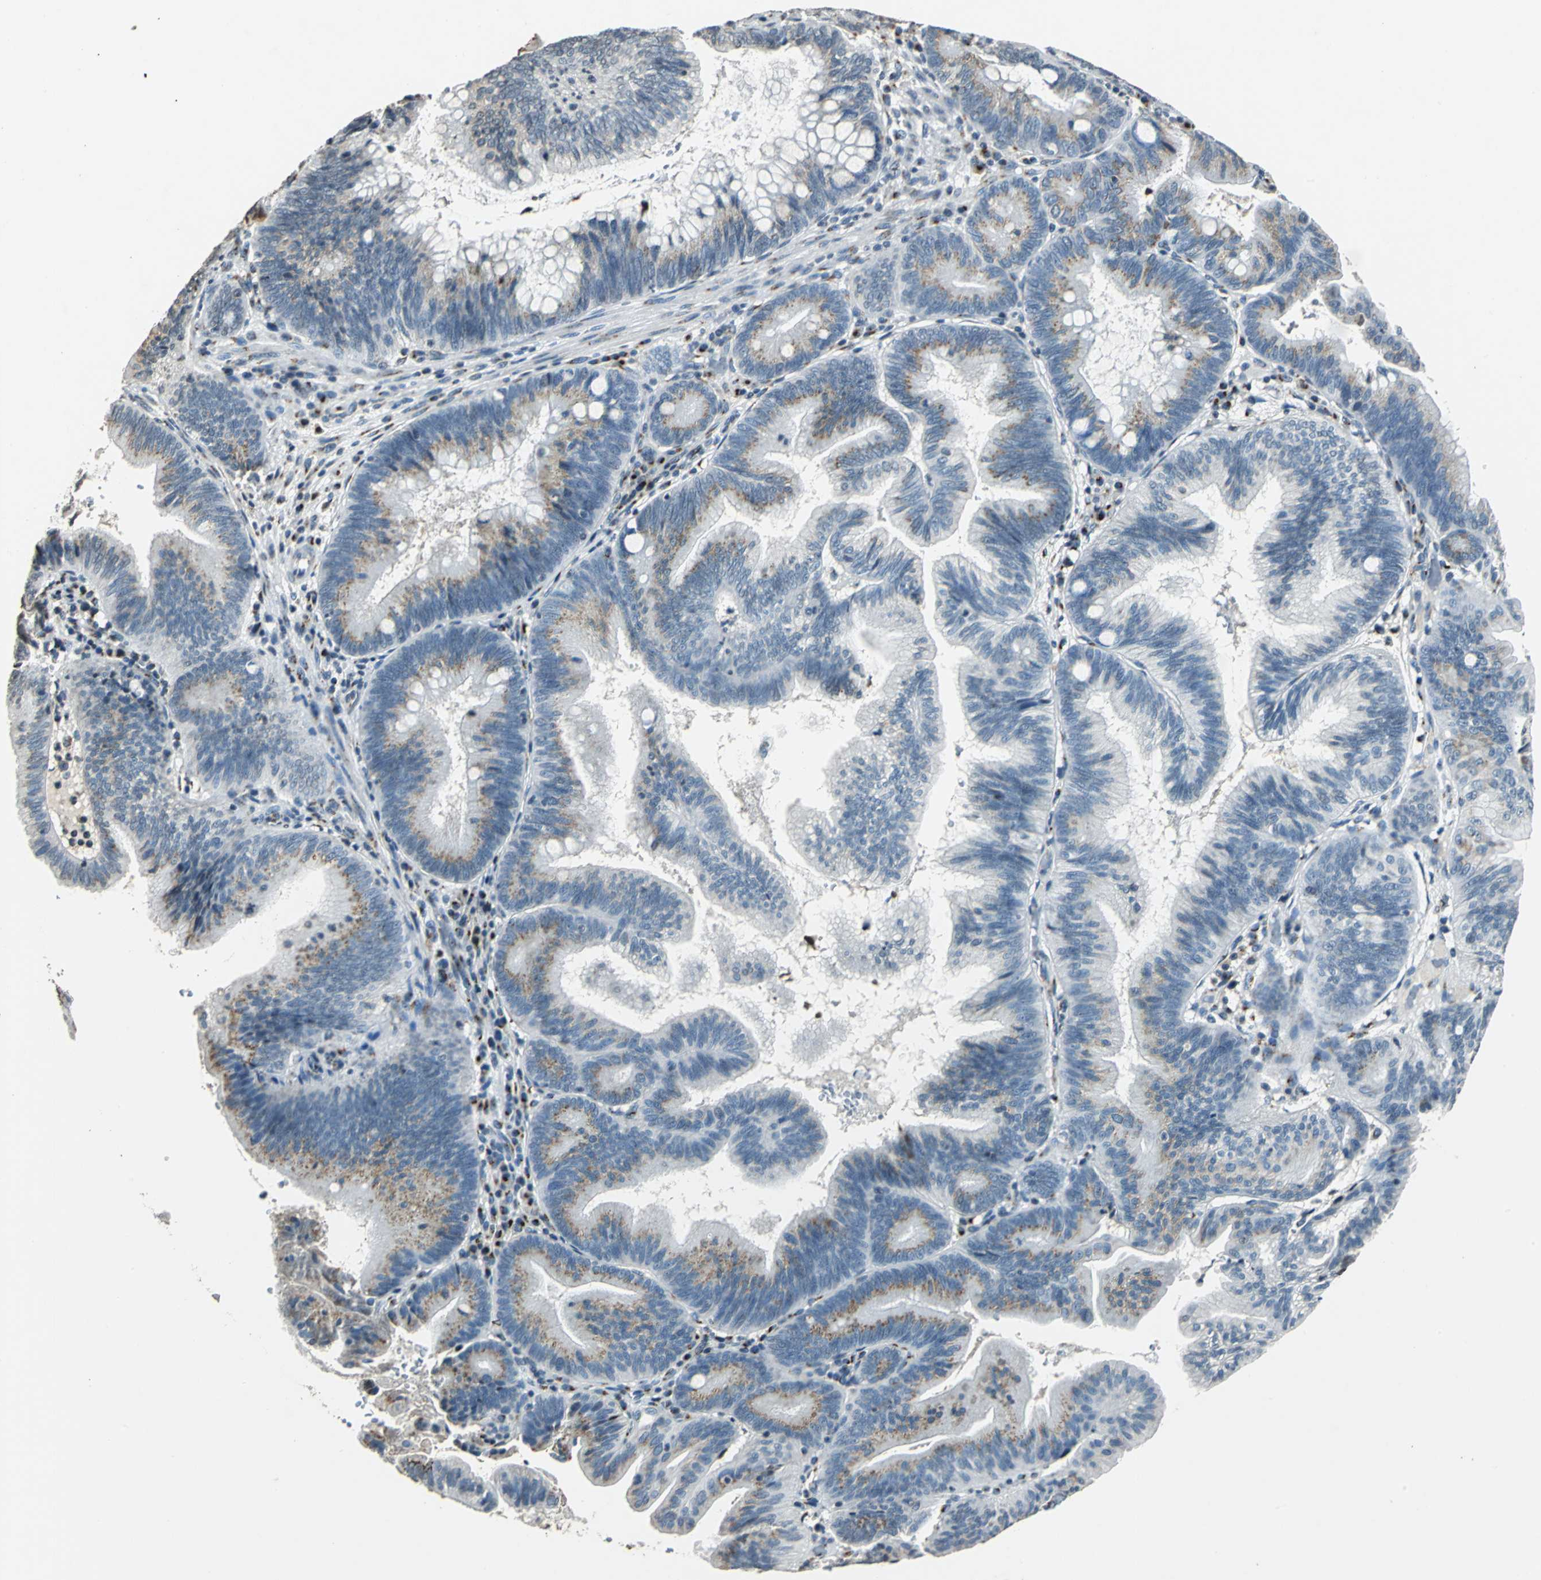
{"staining": {"intensity": "weak", "quantity": "25%-75%", "location": "cytoplasmic/membranous"}, "tissue": "pancreatic cancer", "cell_type": "Tumor cells", "image_type": "cancer", "snomed": [{"axis": "morphology", "description": "Adenocarcinoma, NOS"}, {"axis": "topography", "description": "Pancreas"}], "caption": "Protein expression analysis of pancreatic cancer demonstrates weak cytoplasmic/membranous expression in about 25%-75% of tumor cells. The protein is shown in brown color, while the nuclei are stained blue.", "gene": "TMEM115", "patient": {"sex": "male", "age": 82}}